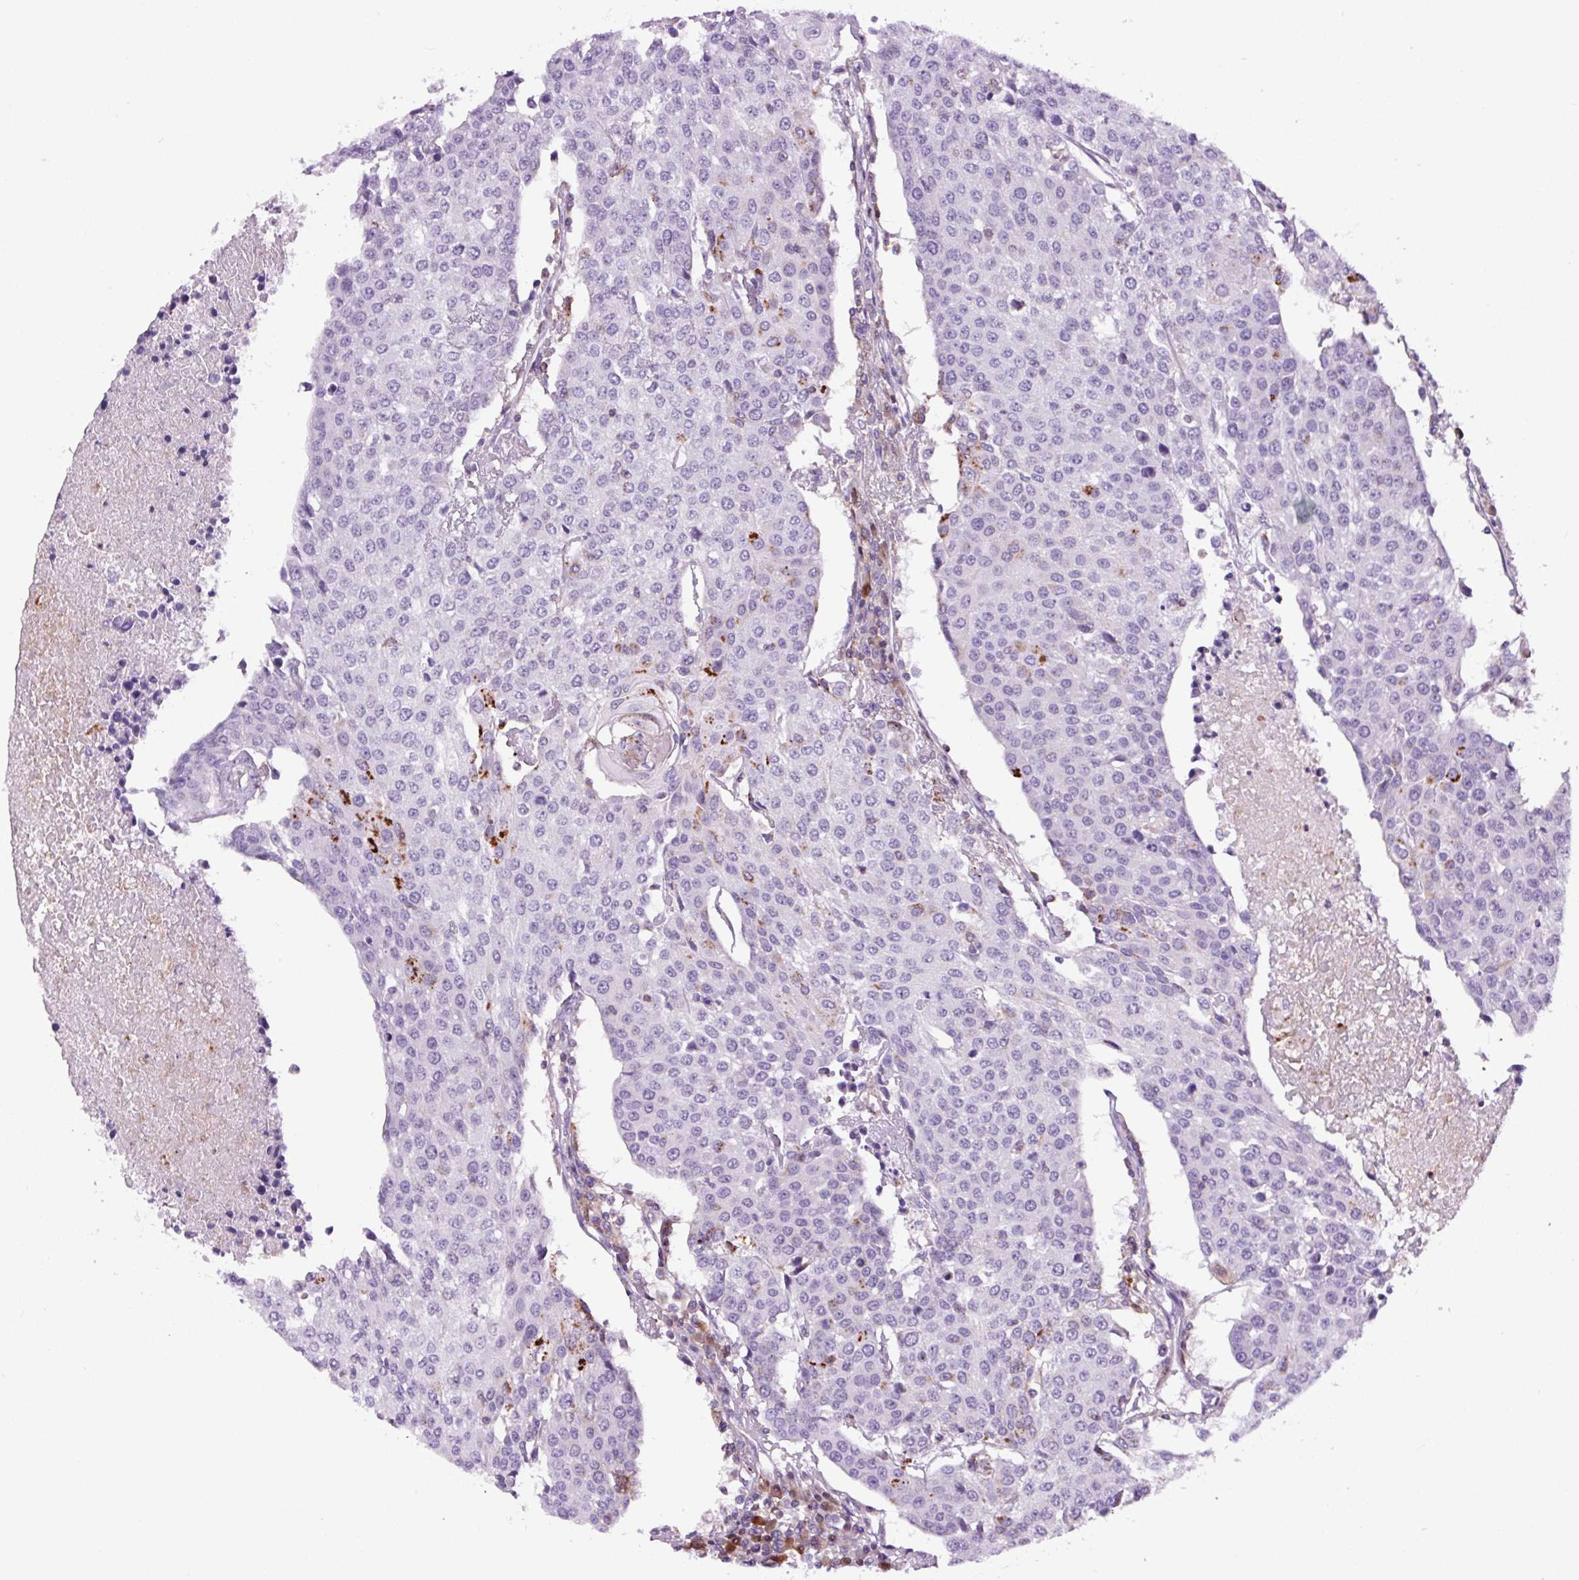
{"staining": {"intensity": "negative", "quantity": "none", "location": "none"}, "tissue": "urothelial cancer", "cell_type": "Tumor cells", "image_type": "cancer", "snomed": [{"axis": "morphology", "description": "Urothelial carcinoma, High grade"}, {"axis": "topography", "description": "Urinary bladder"}], "caption": "Immunohistochemical staining of high-grade urothelial carcinoma shows no significant expression in tumor cells.", "gene": "TAFA3", "patient": {"sex": "female", "age": 85}}